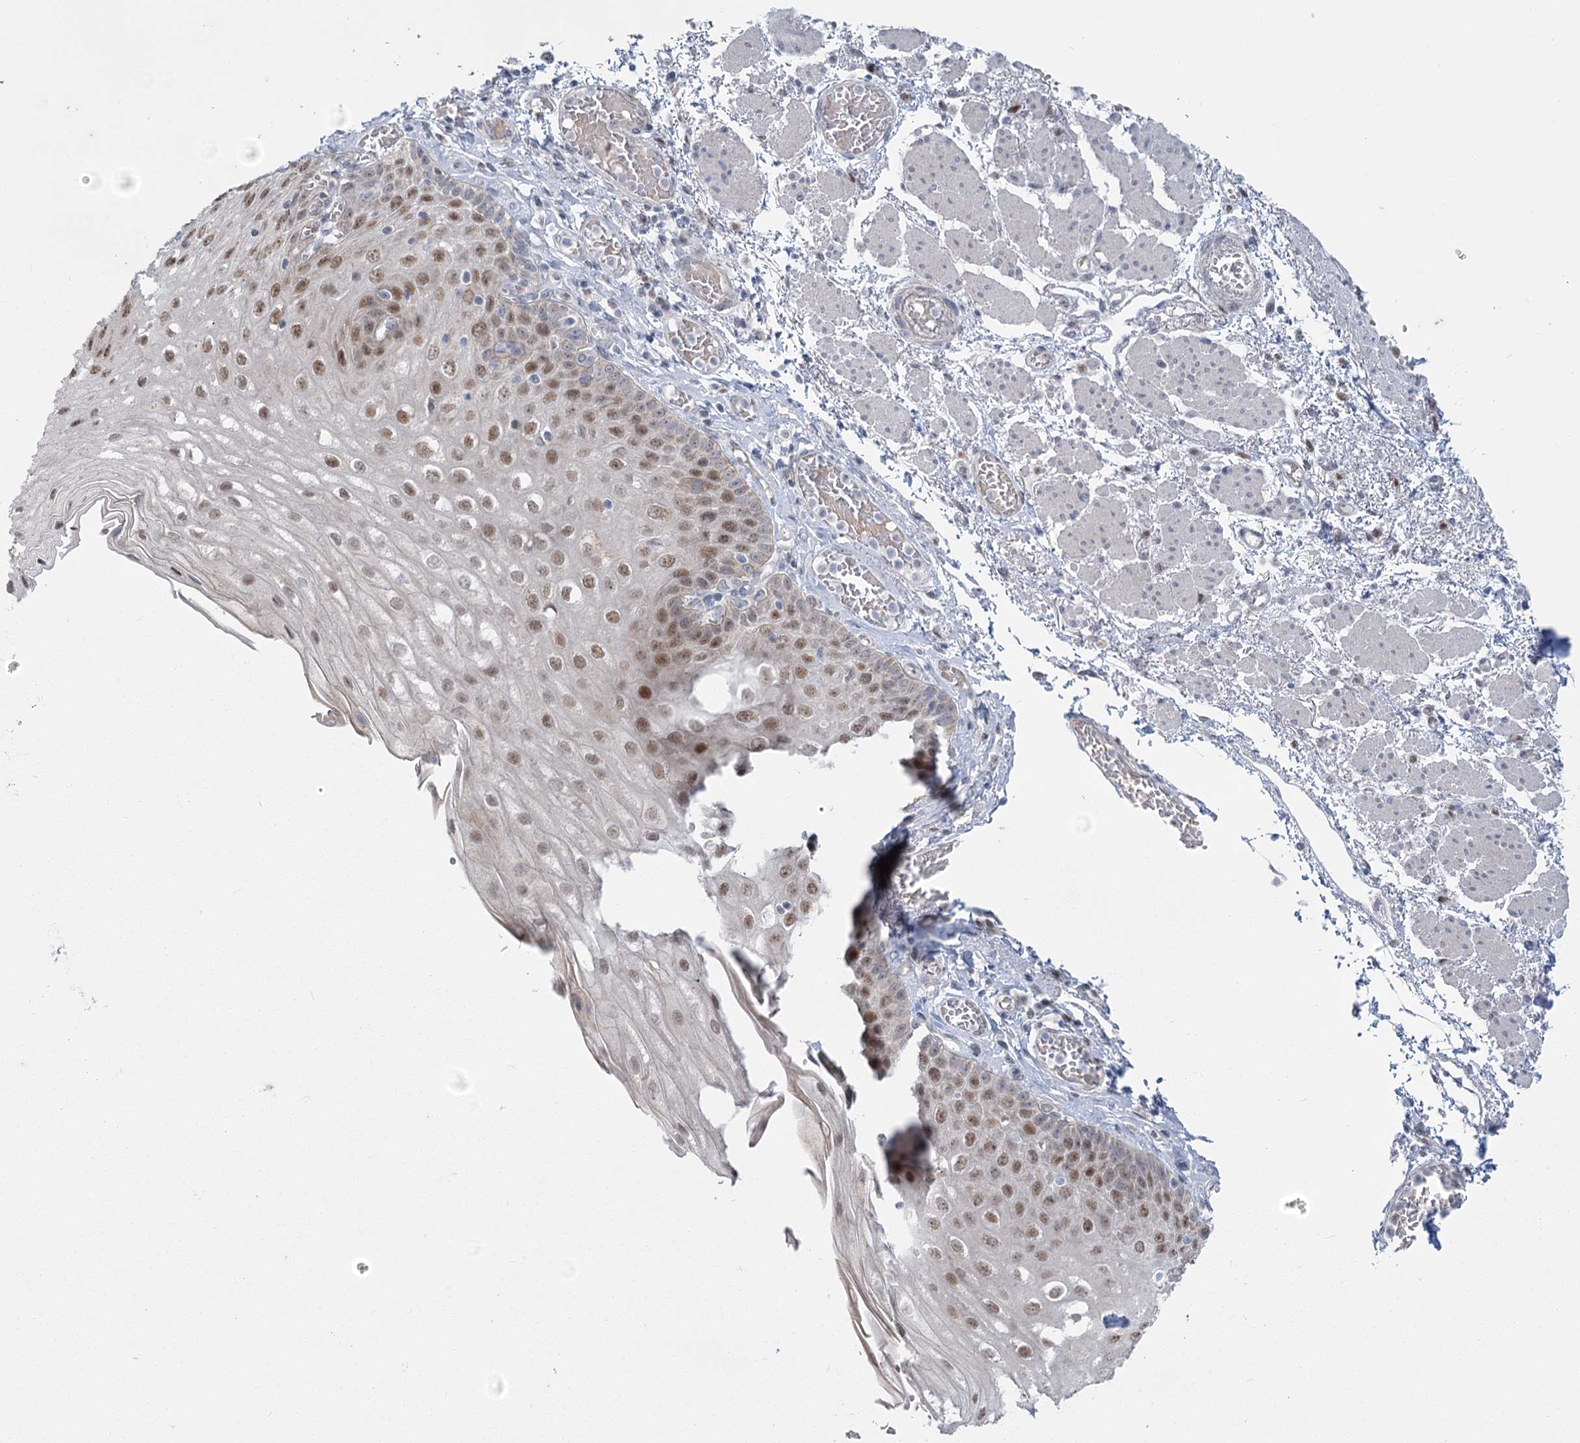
{"staining": {"intensity": "moderate", "quantity": "25%-75%", "location": "nuclear"}, "tissue": "esophagus", "cell_type": "Squamous epithelial cells", "image_type": "normal", "snomed": [{"axis": "morphology", "description": "Normal tissue, NOS"}, {"axis": "topography", "description": "Esophagus"}], "caption": "Immunohistochemistry (DAB (3,3'-diaminobenzidine)) staining of benign esophagus exhibits moderate nuclear protein staining in approximately 25%-75% of squamous epithelial cells.", "gene": "MTG1", "patient": {"sex": "male", "age": 81}}